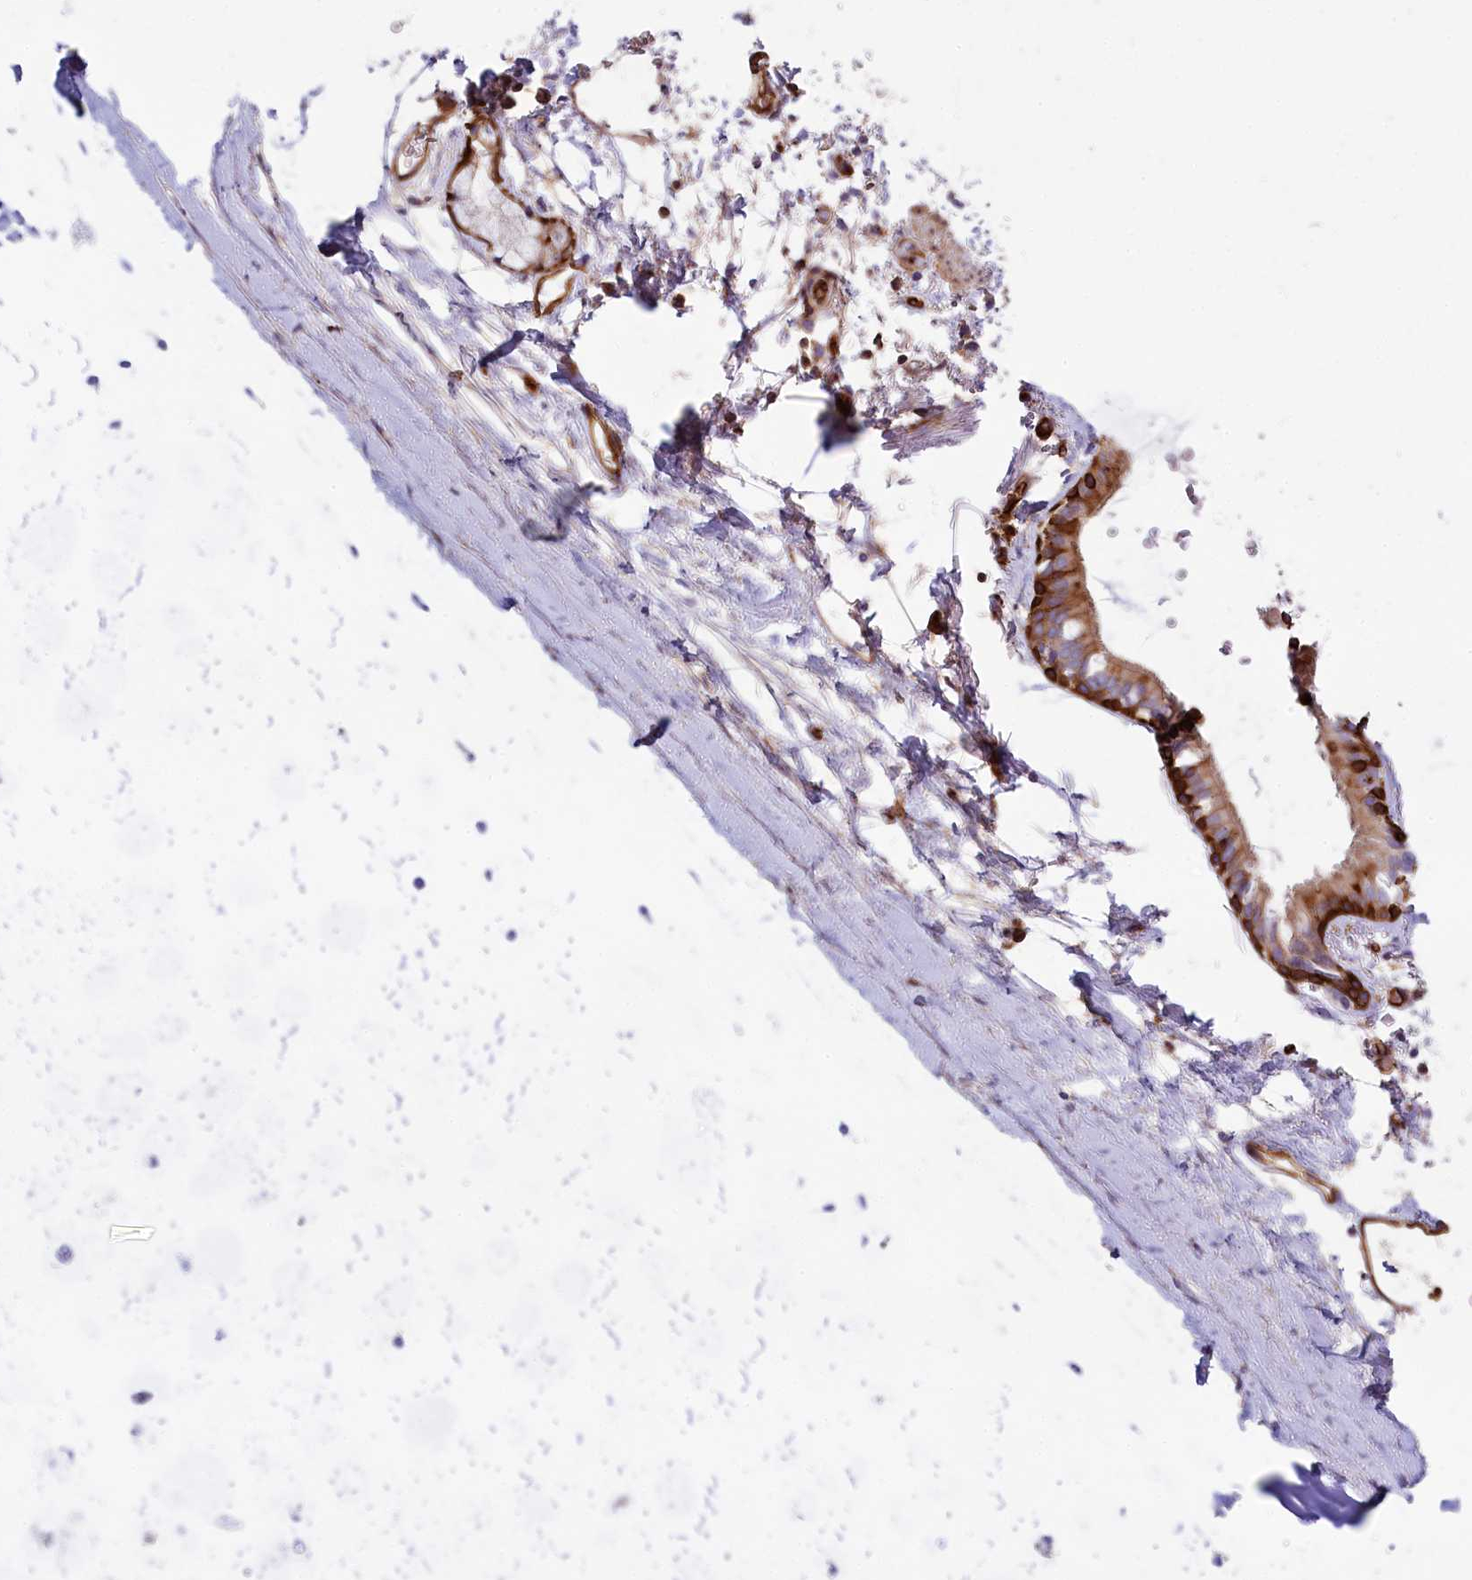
{"staining": {"intensity": "negative", "quantity": "none", "location": "none"}, "tissue": "adipose tissue", "cell_type": "Adipocytes", "image_type": "normal", "snomed": [{"axis": "morphology", "description": "Normal tissue, NOS"}, {"axis": "topography", "description": "Lymph node"}, {"axis": "topography", "description": "Bronchus"}], "caption": "IHC image of unremarkable human adipose tissue stained for a protein (brown), which shows no expression in adipocytes.", "gene": "CD99L2", "patient": {"sex": "male", "age": 63}}